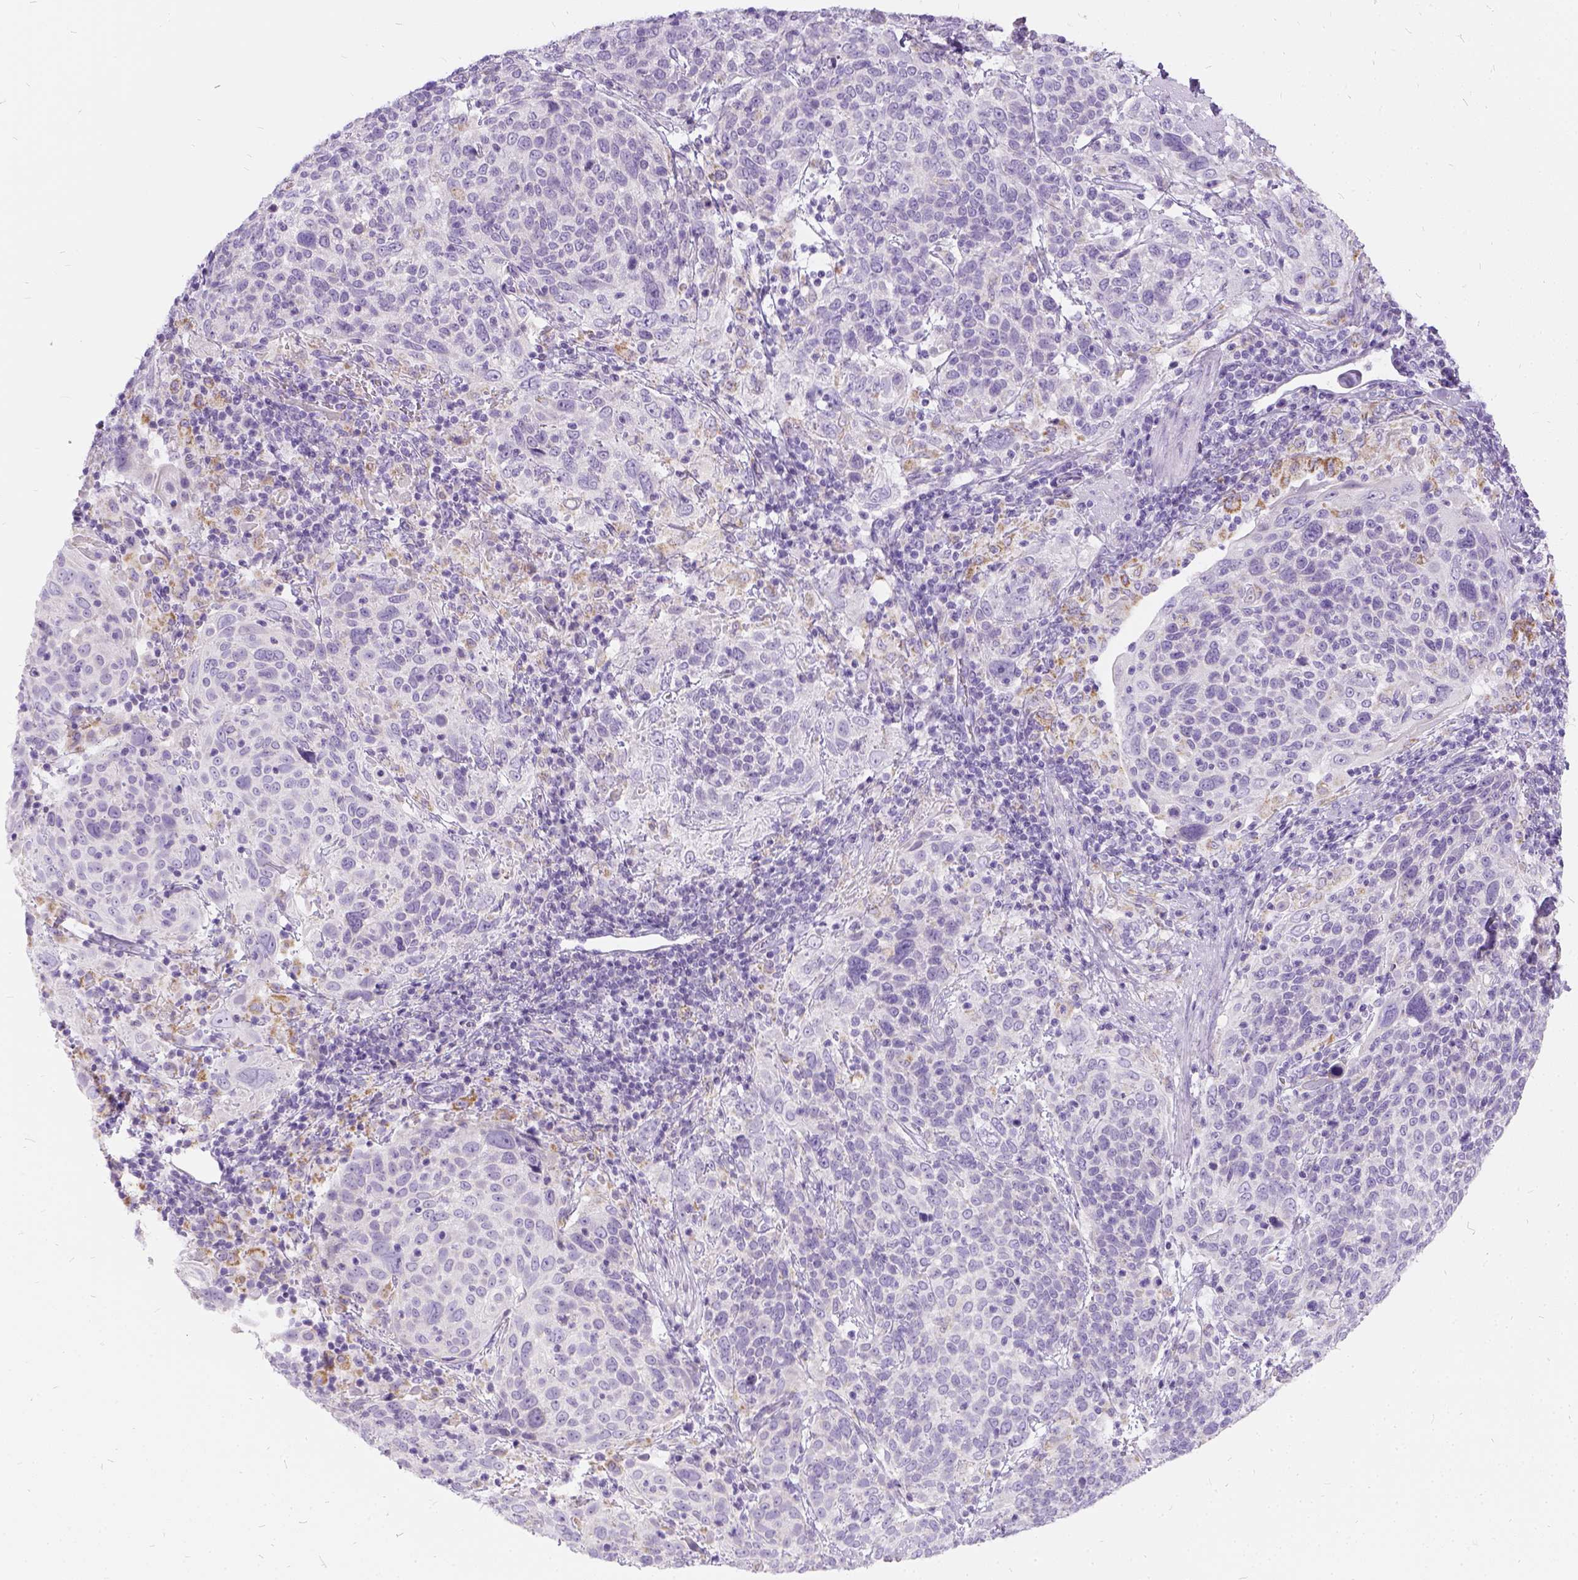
{"staining": {"intensity": "negative", "quantity": "none", "location": "none"}, "tissue": "cervical cancer", "cell_type": "Tumor cells", "image_type": "cancer", "snomed": [{"axis": "morphology", "description": "Squamous cell carcinoma, NOS"}, {"axis": "topography", "description": "Cervix"}], "caption": "Tumor cells are negative for protein expression in human cervical cancer.", "gene": "FDX1", "patient": {"sex": "female", "age": 61}}